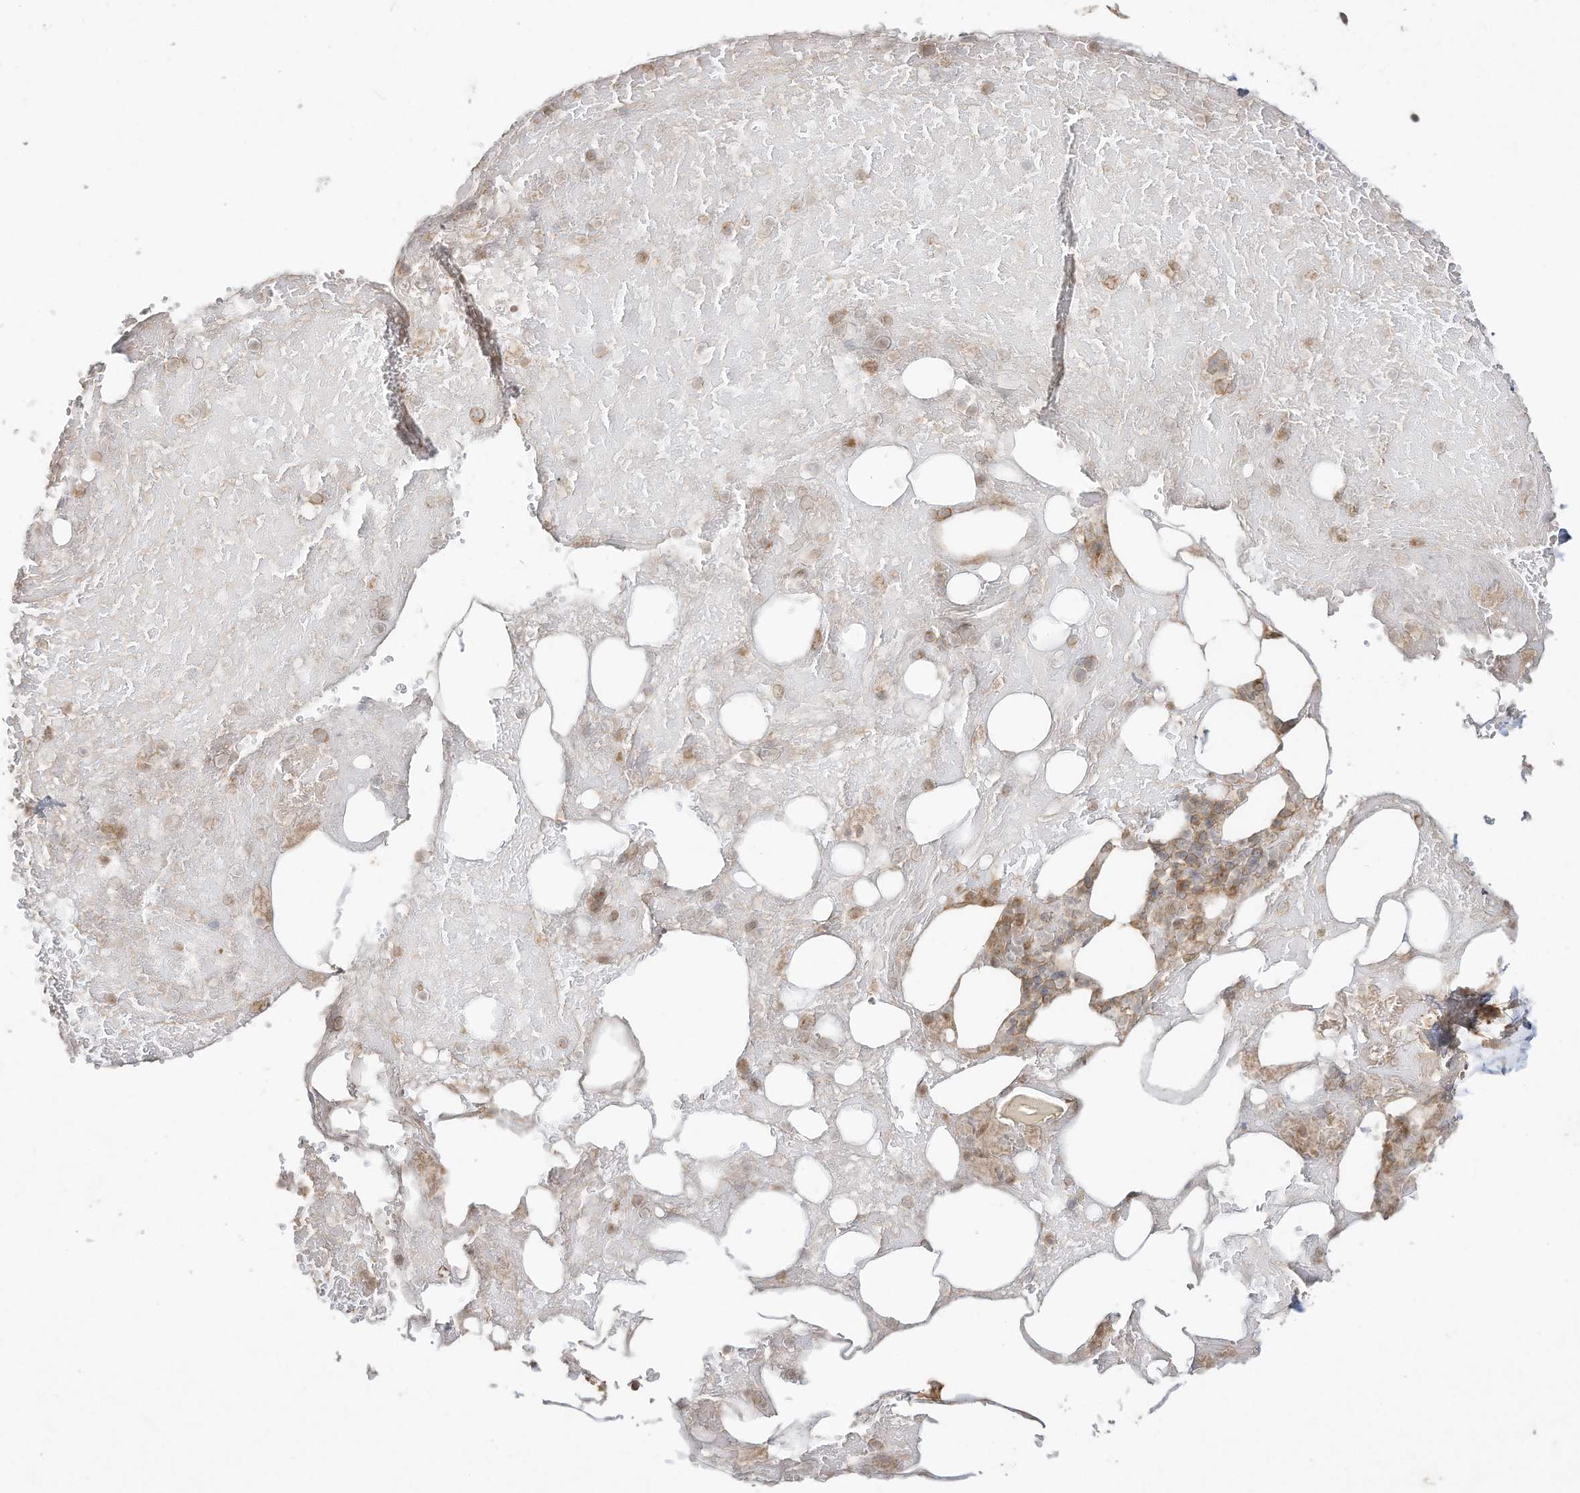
{"staining": {"intensity": "moderate", "quantity": "25%-75%", "location": "cytoplasmic/membranous"}, "tissue": "bone marrow", "cell_type": "Hematopoietic cells", "image_type": "normal", "snomed": [{"axis": "morphology", "description": "Normal tissue, NOS"}, {"axis": "topography", "description": "Bone marrow"}], "caption": "Hematopoietic cells reveal medium levels of moderate cytoplasmic/membranous expression in about 25%-75% of cells in normal bone marrow.", "gene": "DYNC1I2", "patient": {"sex": "male", "age": 60}}